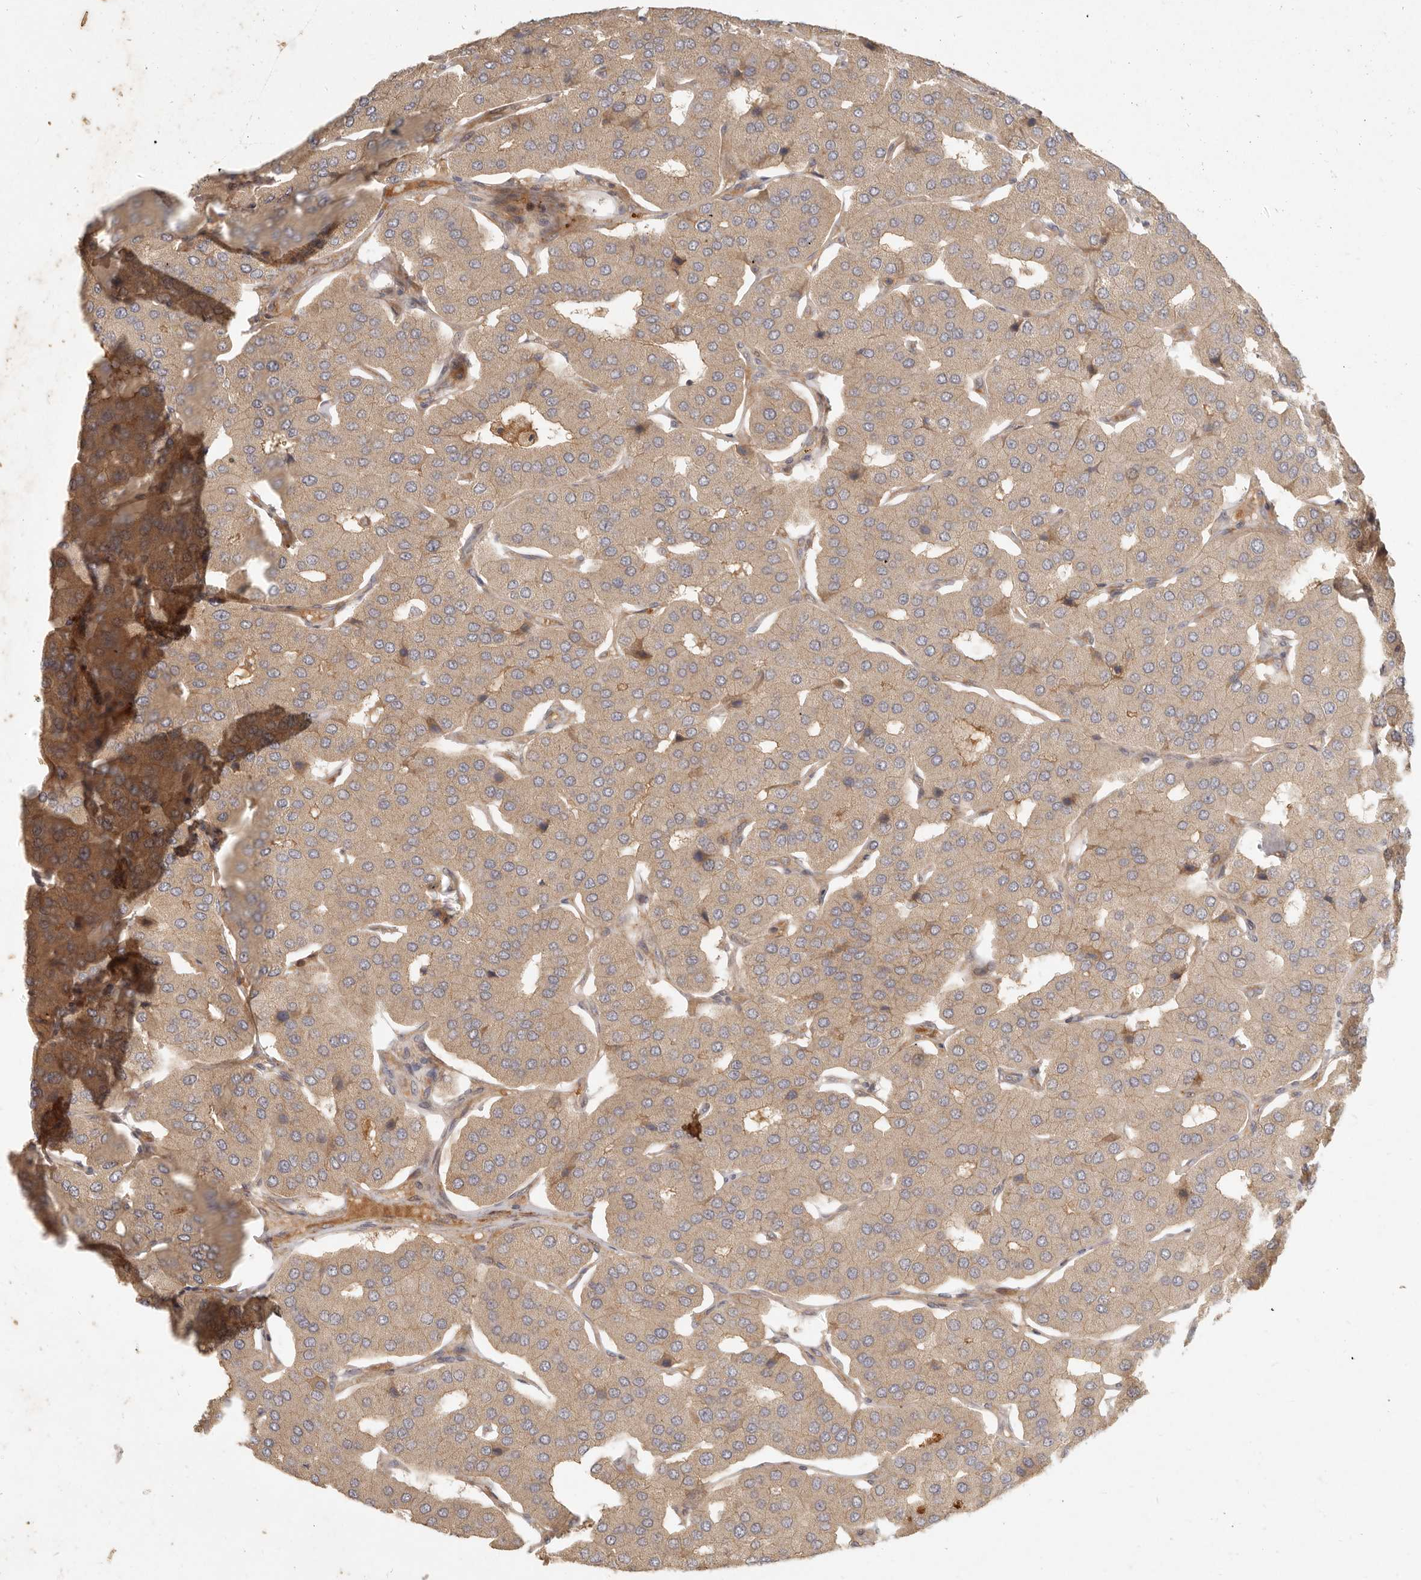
{"staining": {"intensity": "moderate", "quantity": ">75%", "location": "cytoplasmic/membranous"}, "tissue": "parathyroid gland", "cell_type": "Glandular cells", "image_type": "normal", "snomed": [{"axis": "morphology", "description": "Normal tissue, NOS"}, {"axis": "morphology", "description": "Adenoma, NOS"}, {"axis": "topography", "description": "Parathyroid gland"}], "caption": "Parathyroid gland stained with immunohistochemistry displays moderate cytoplasmic/membranous positivity in about >75% of glandular cells.", "gene": "VIPR1", "patient": {"sex": "female", "age": 86}}